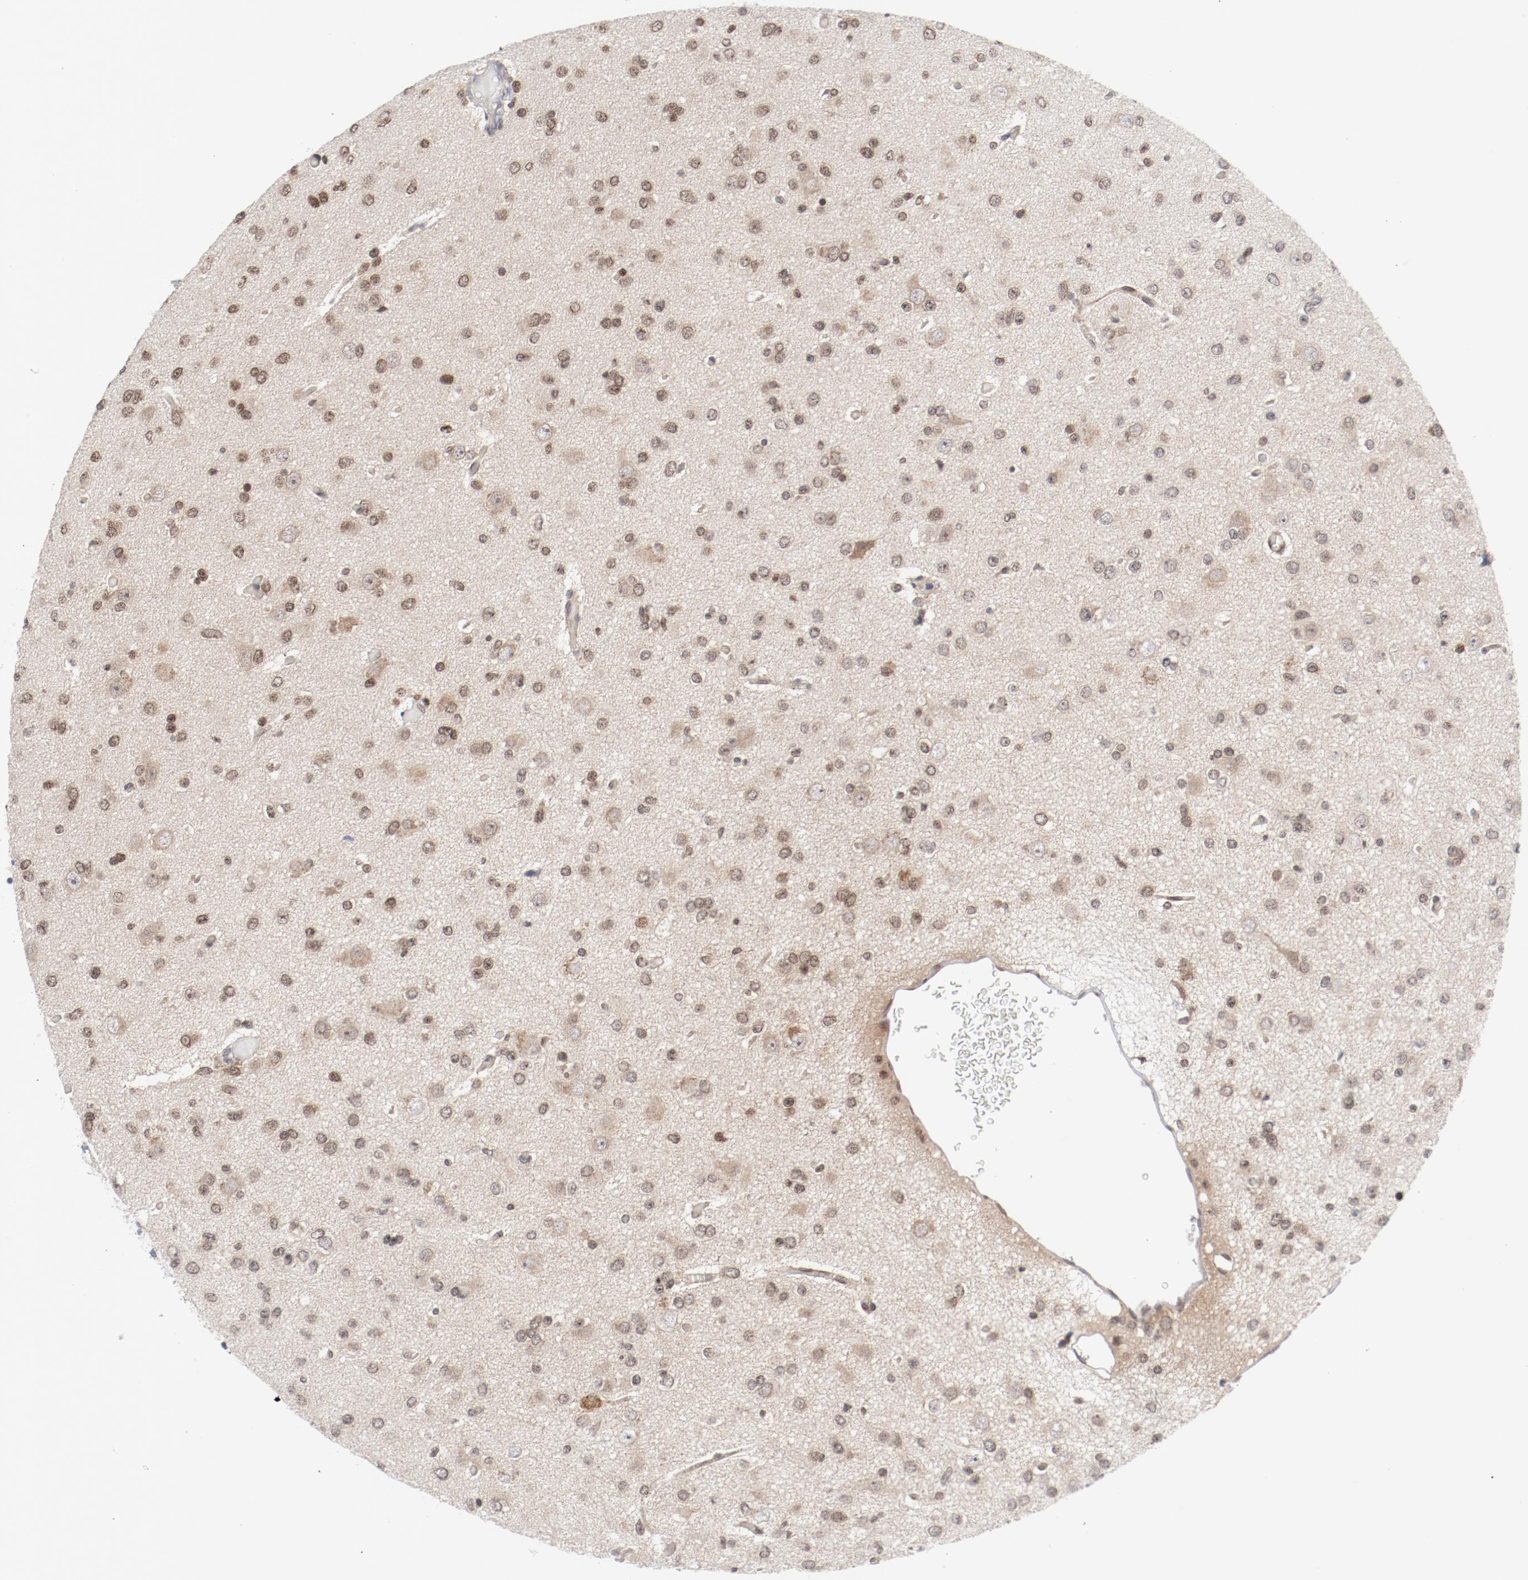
{"staining": {"intensity": "moderate", "quantity": ">75%", "location": "cytoplasmic/membranous,nuclear"}, "tissue": "glioma", "cell_type": "Tumor cells", "image_type": "cancer", "snomed": [{"axis": "morphology", "description": "Glioma, malignant, Low grade"}, {"axis": "topography", "description": "Brain"}], "caption": "A micrograph of glioma stained for a protein shows moderate cytoplasmic/membranous and nuclear brown staining in tumor cells. Ihc stains the protein in brown and the nuclei are stained blue.", "gene": "BAD", "patient": {"sex": "male", "age": 42}}